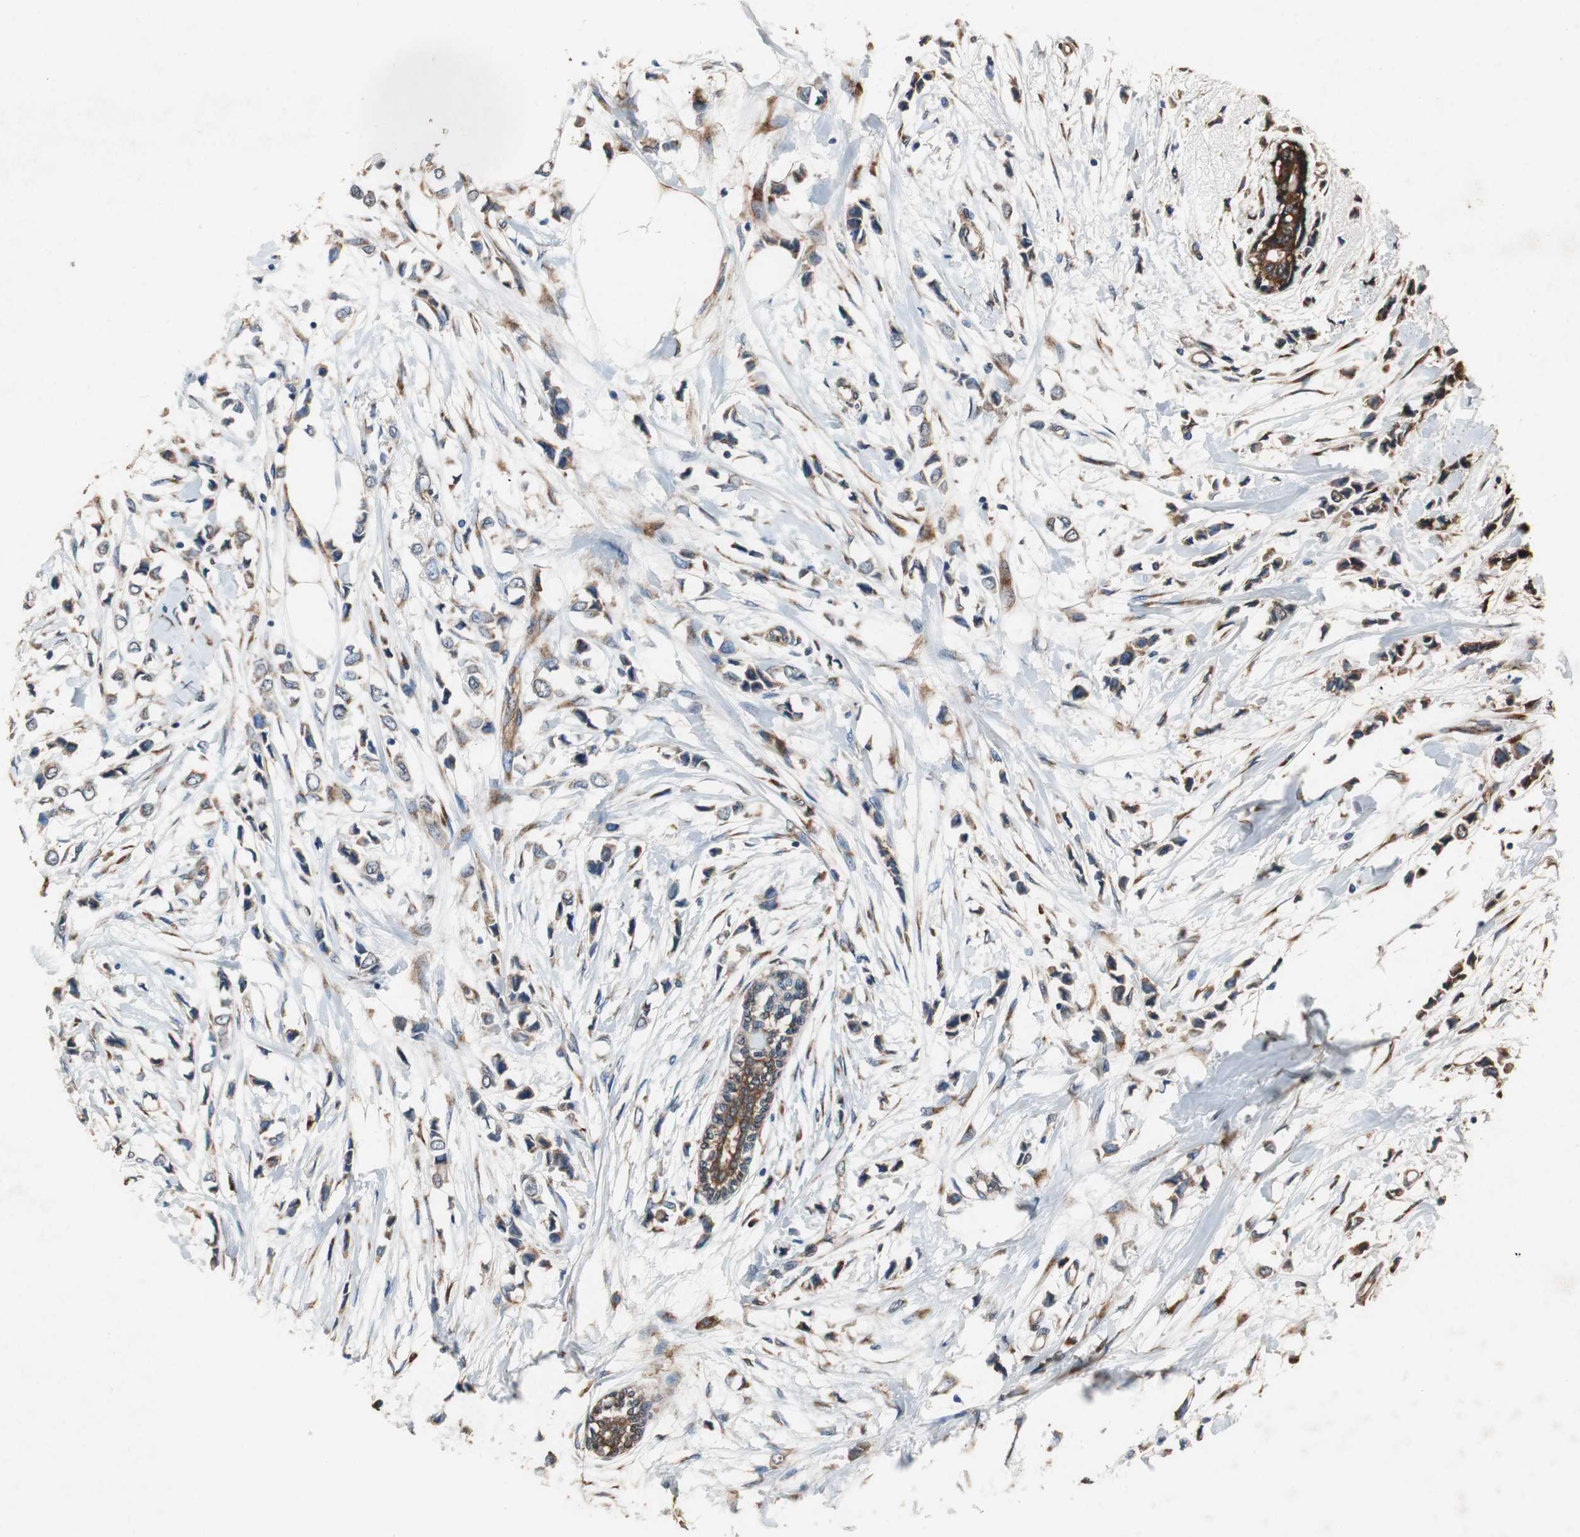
{"staining": {"intensity": "moderate", "quantity": ">75%", "location": "cytoplasmic/membranous"}, "tissue": "breast cancer", "cell_type": "Tumor cells", "image_type": "cancer", "snomed": [{"axis": "morphology", "description": "Lobular carcinoma"}, {"axis": "topography", "description": "Breast"}], "caption": "Brown immunohistochemical staining in human lobular carcinoma (breast) displays moderate cytoplasmic/membranous staining in about >75% of tumor cells.", "gene": "RPL35", "patient": {"sex": "female", "age": 51}}